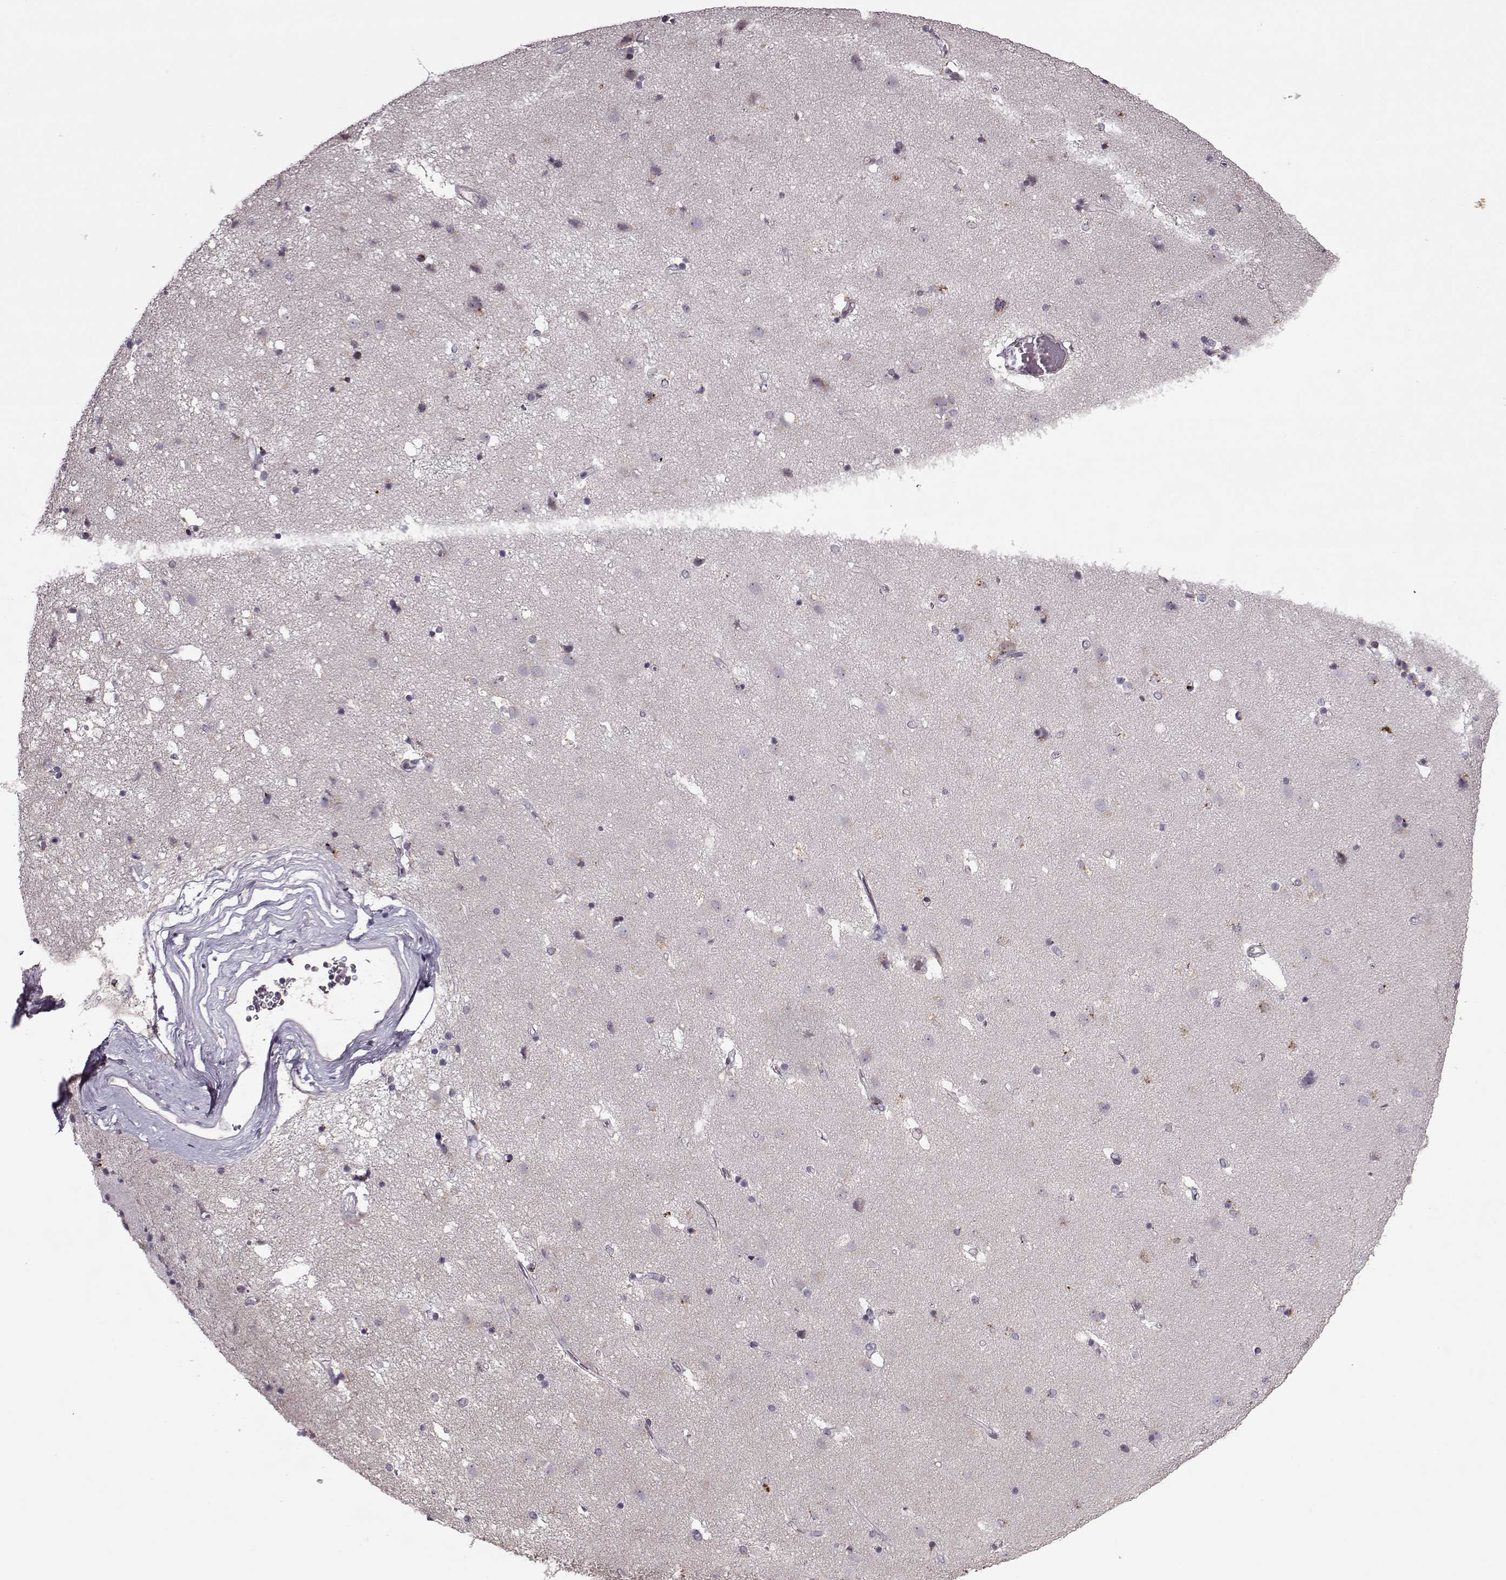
{"staining": {"intensity": "negative", "quantity": "none", "location": "none"}, "tissue": "caudate", "cell_type": "Glial cells", "image_type": "normal", "snomed": [{"axis": "morphology", "description": "Normal tissue, NOS"}, {"axis": "topography", "description": "Lateral ventricle wall"}], "caption": "DAB immunohistochemical staining of unremarkable human caudate demonstrates no significant positivity in glial cells.", "gene": "ACOT11", "patient": {"sex": "female", "age": 71}}